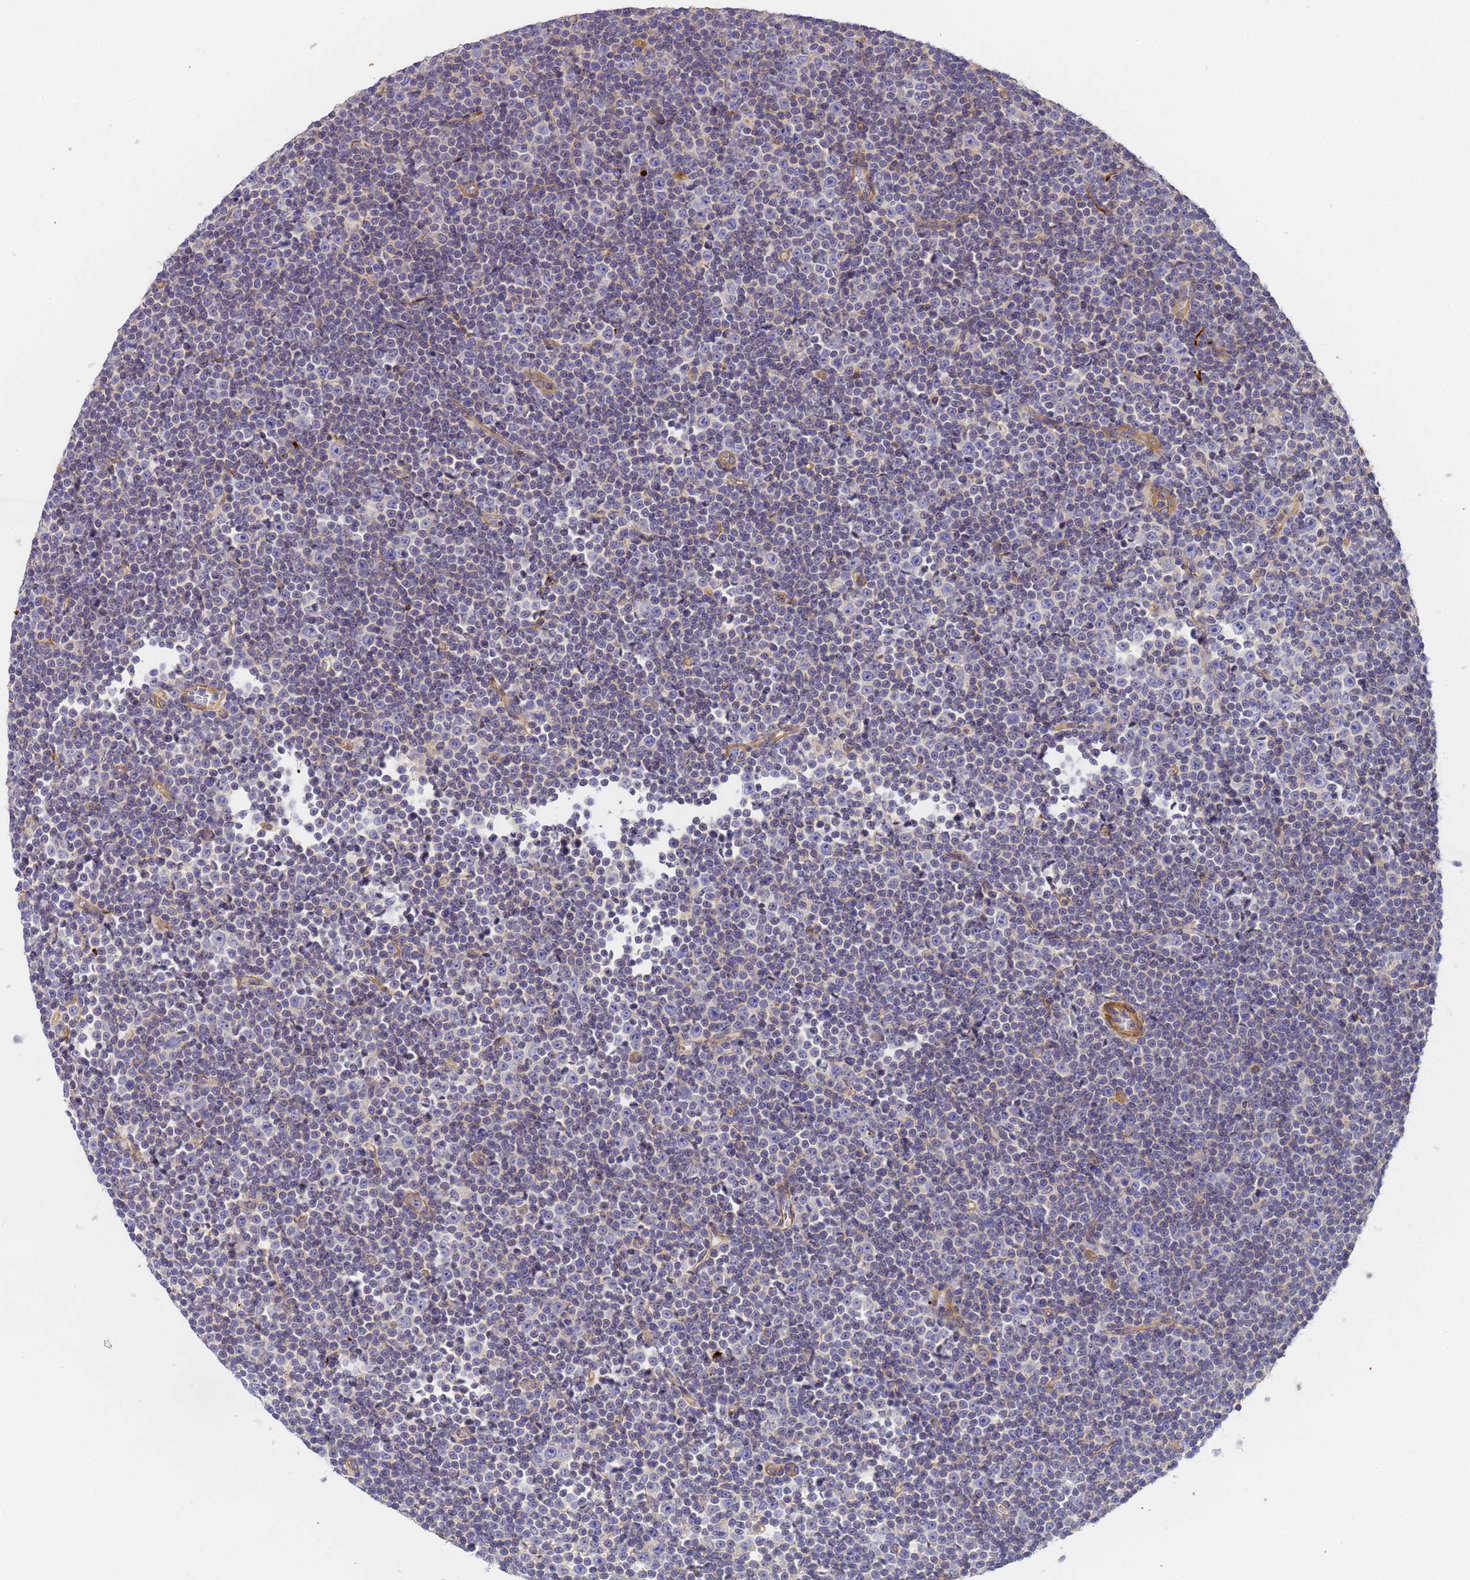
{"staining": {"intensity": "negative", "quantity": "none", "location": "none"}, "tissue": "lymphoma", "cell_type": "Tumor cells", "image_type": "cancer", "snomed": [{"axis": "morphology", "description": "Malignant lymphoma, non-Hodgkin's type, Low grade"}, {"axis": "topography", "description": "Lymph node"}], "caption": "Lymphoma was stained to show a protein in brown. There is no significant positivity in tumor cells.", "gene": "MYL12A", "patient": {"sex": "female", "age": 67}}